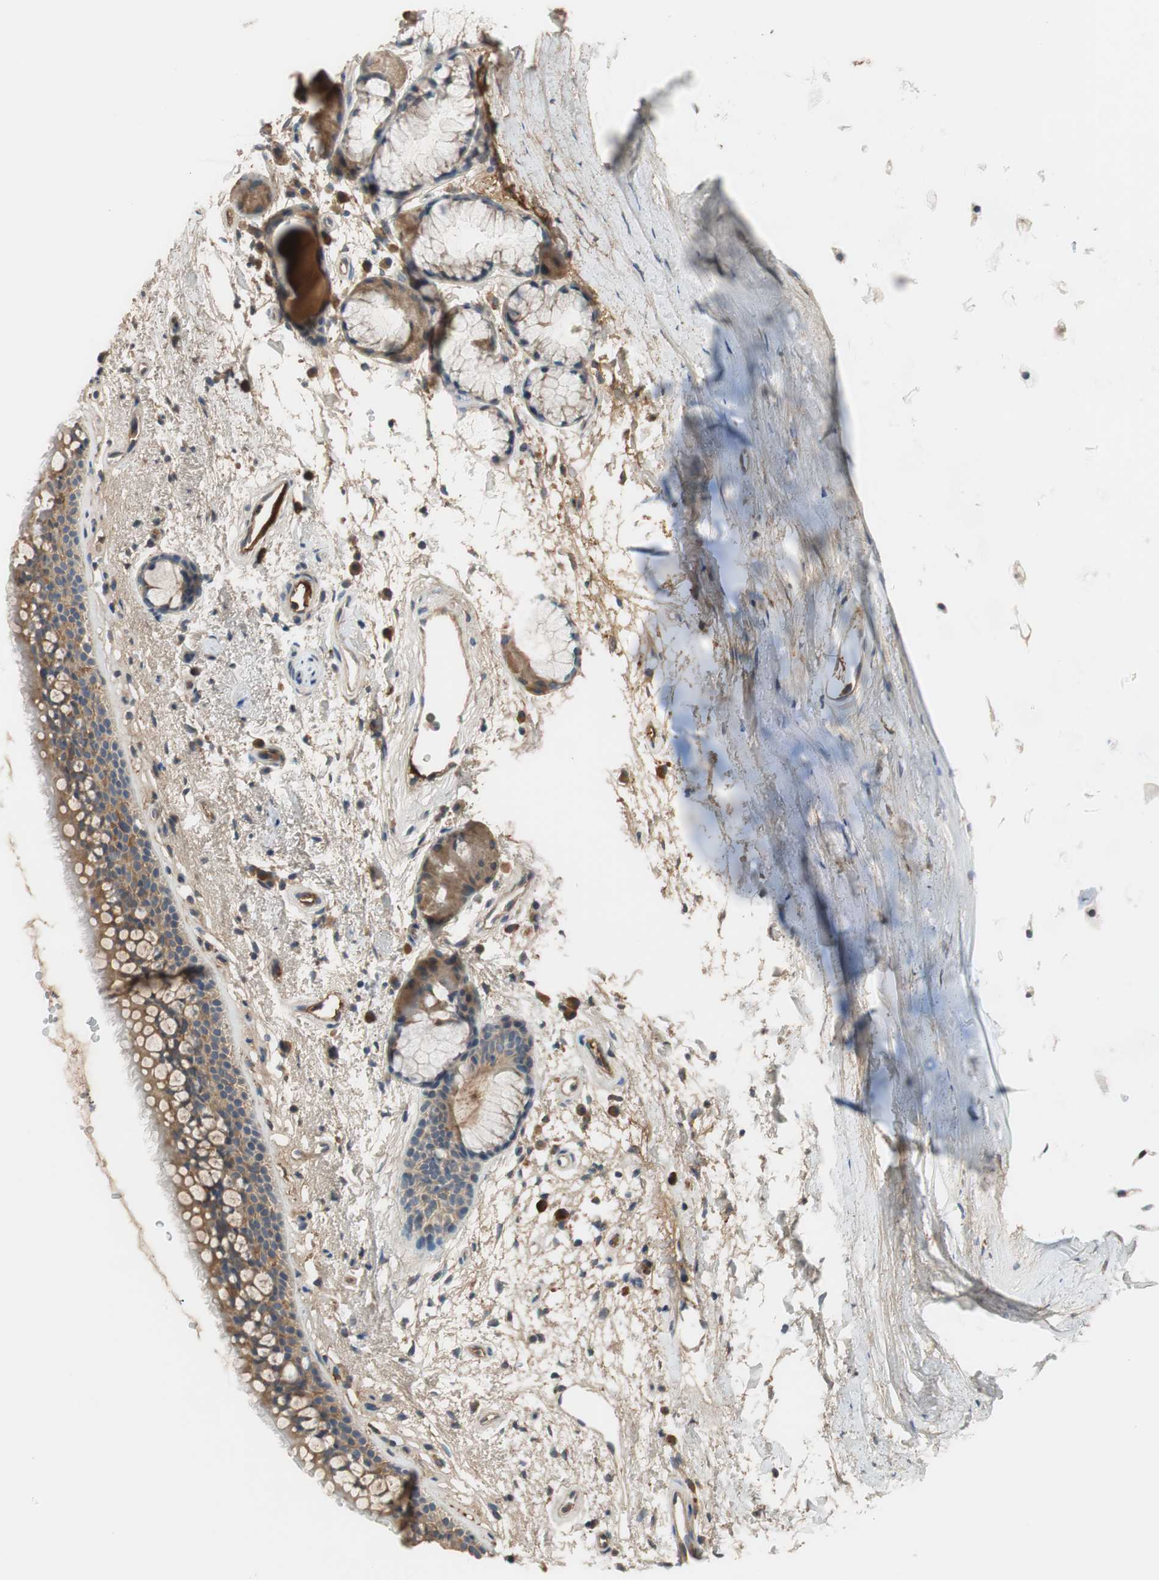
{"staining": {"intensity": "moderate", "quantity": ">75%", "location": "cytoplasmic/membranous"}, "tissue": "bronchus", "cell_type": "Respiratory epithelial cells", "image_type": "normal", "snomed": [{"axis": "morphology", "description": "Normal tissue, NOS"}, {"axis": "topography", "description": "Bronchus"}], "caption": "Respiratory epithelial cells reveal medium levels of moderate cytoplasmic/membranous expression in approximately >75% of cells in normal bronchus.", "gene": "C4A", "patient": {"sex": "female", "age": 54}}